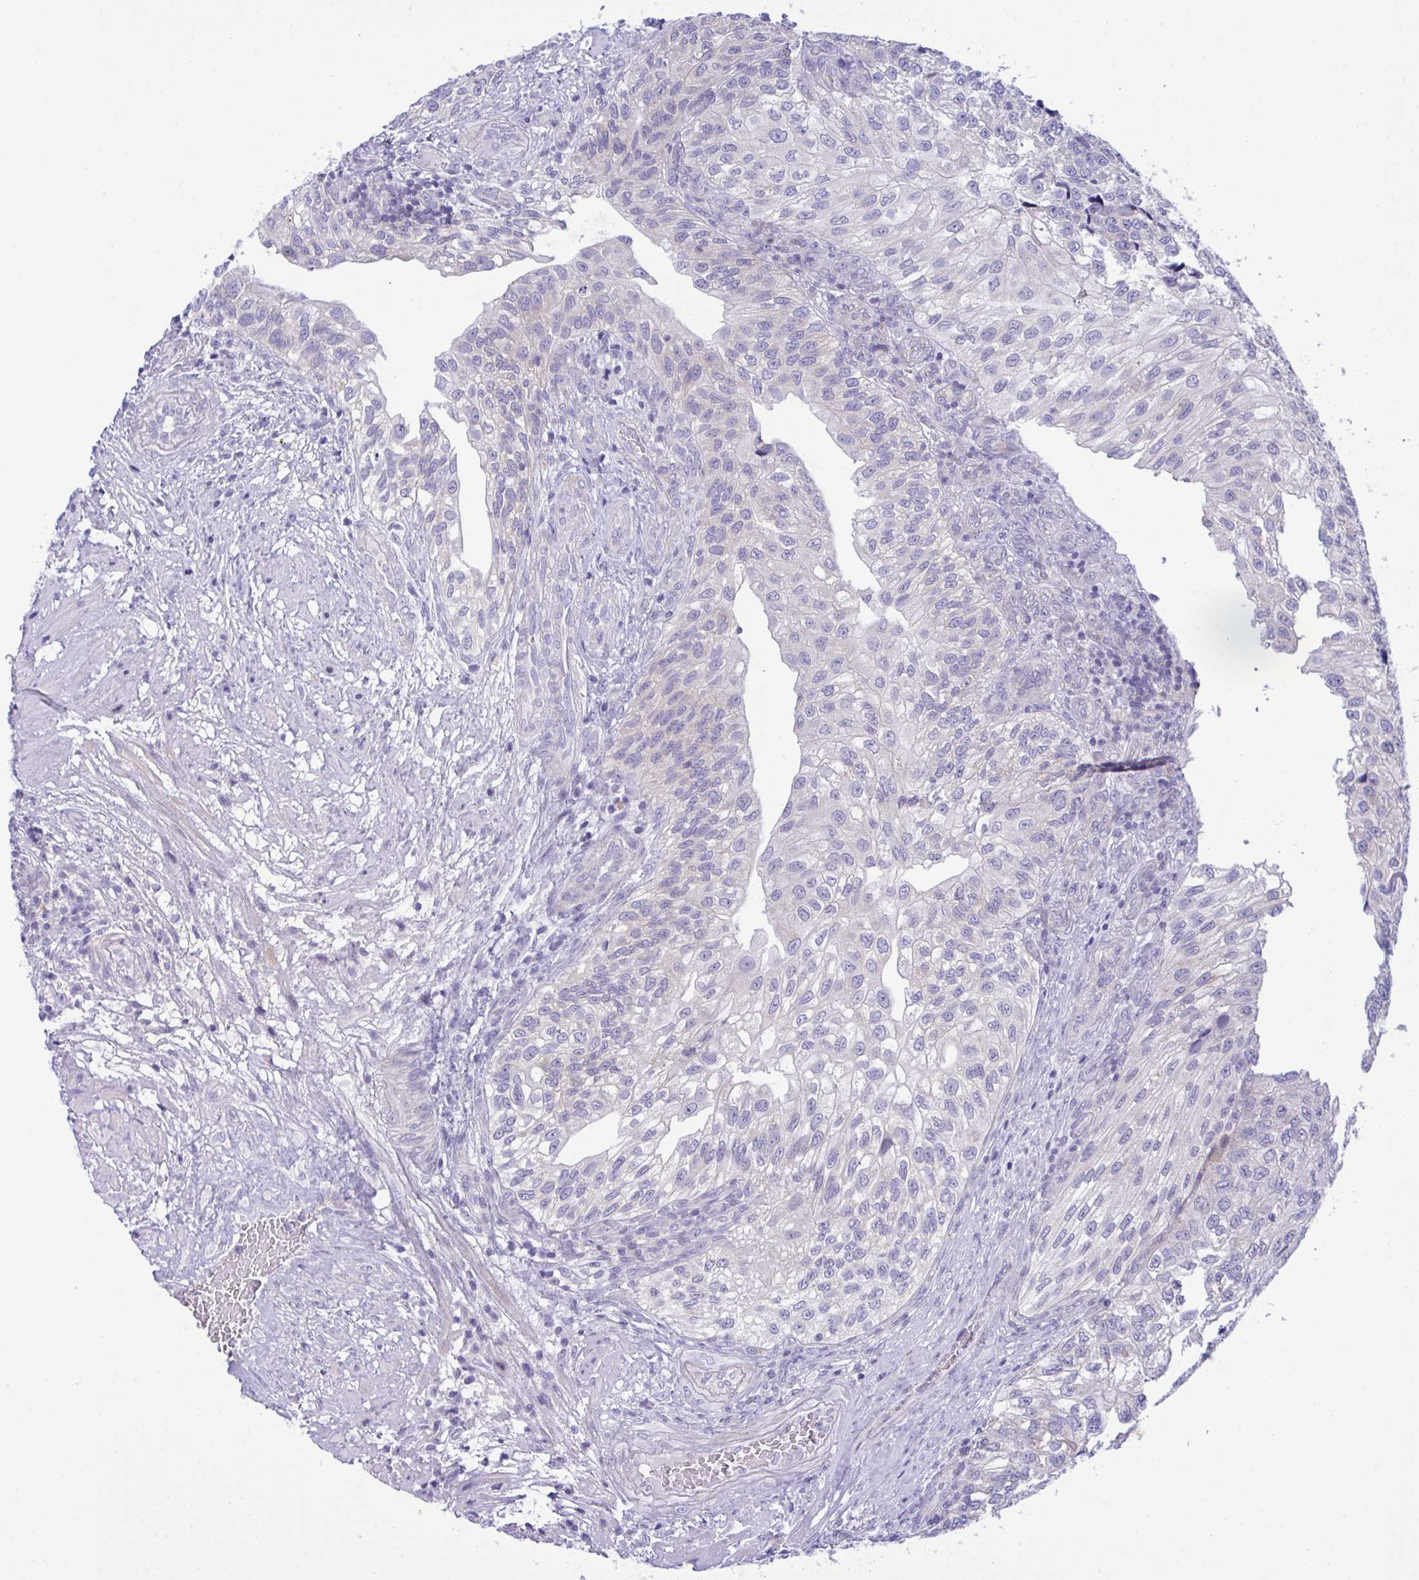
{"staining": {"intensity": "negative", "quantity": "none", "location": "none"}, "tissue": "urothelial cancer", "cell_type": "Tumor cells", "image_type": "cancer", "snomed": [{"axis": "morphology", "description": "Urothelial carcinoma, NOS"}, {"axis": "topography", "description": "Urinary bladder"}], "caption": "A high-resolution photomicrograph shows immunohistochemistry (IHC) staining of transitional cell carcinoma, which shows no significant staining in tumor cells.", "gene": "WDR97", "patient": {"sex": "male", "age": 87}}